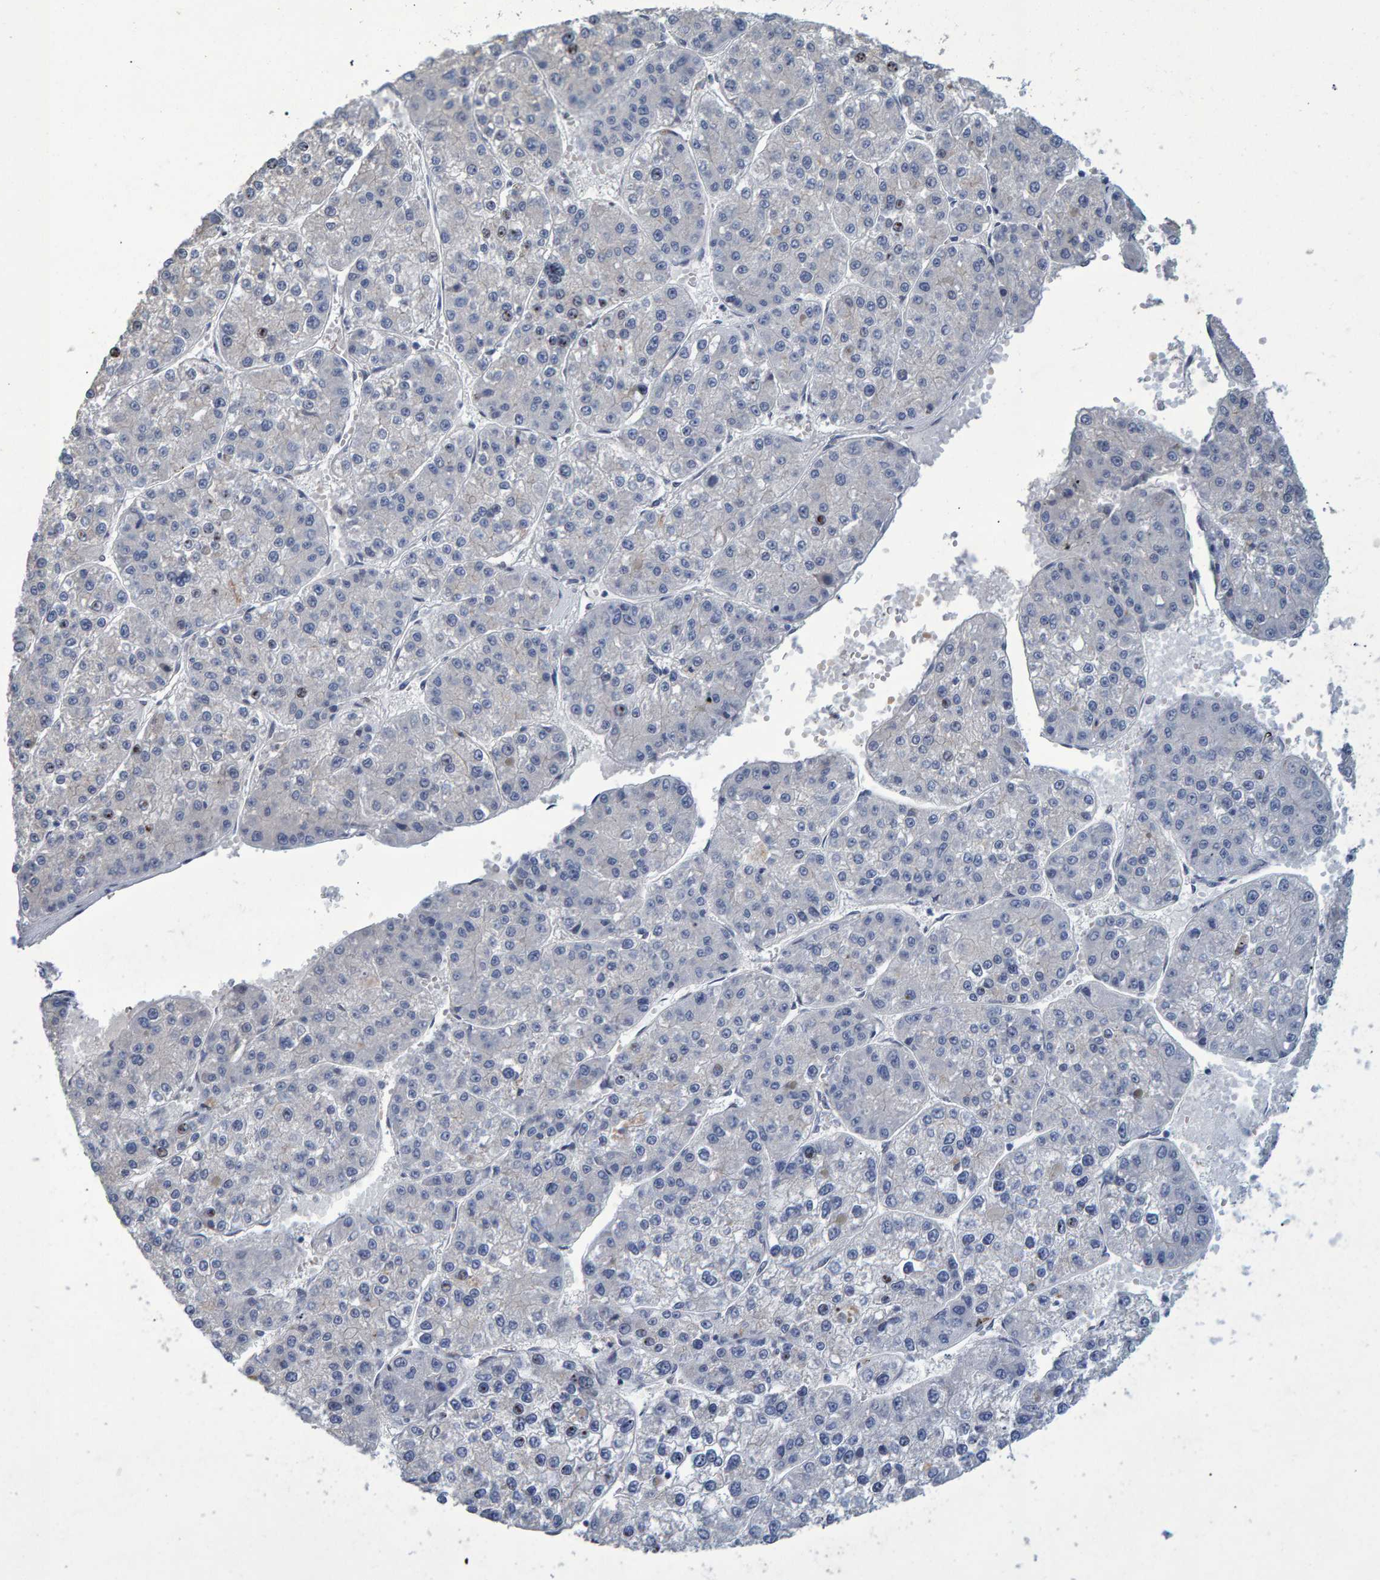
{"staining": {"intensity": "negative", "quantity": "none", "location": "none"}, "tissue": "liver cancer", "cell_type": "Tumor cells", "image_type": "cancer", "snomed": [{"axis": "morphology", "description": "Carcinoma, Hepatocellular, NOS"}, {"axis": "topography", "description": "Liver"}], "caption": "High power microscopy image of an IHC image of liver cancer, revealing no significant expression in tumor cells.", "gene": "QKI", "patient": {"sex": "female", "age": 73}}